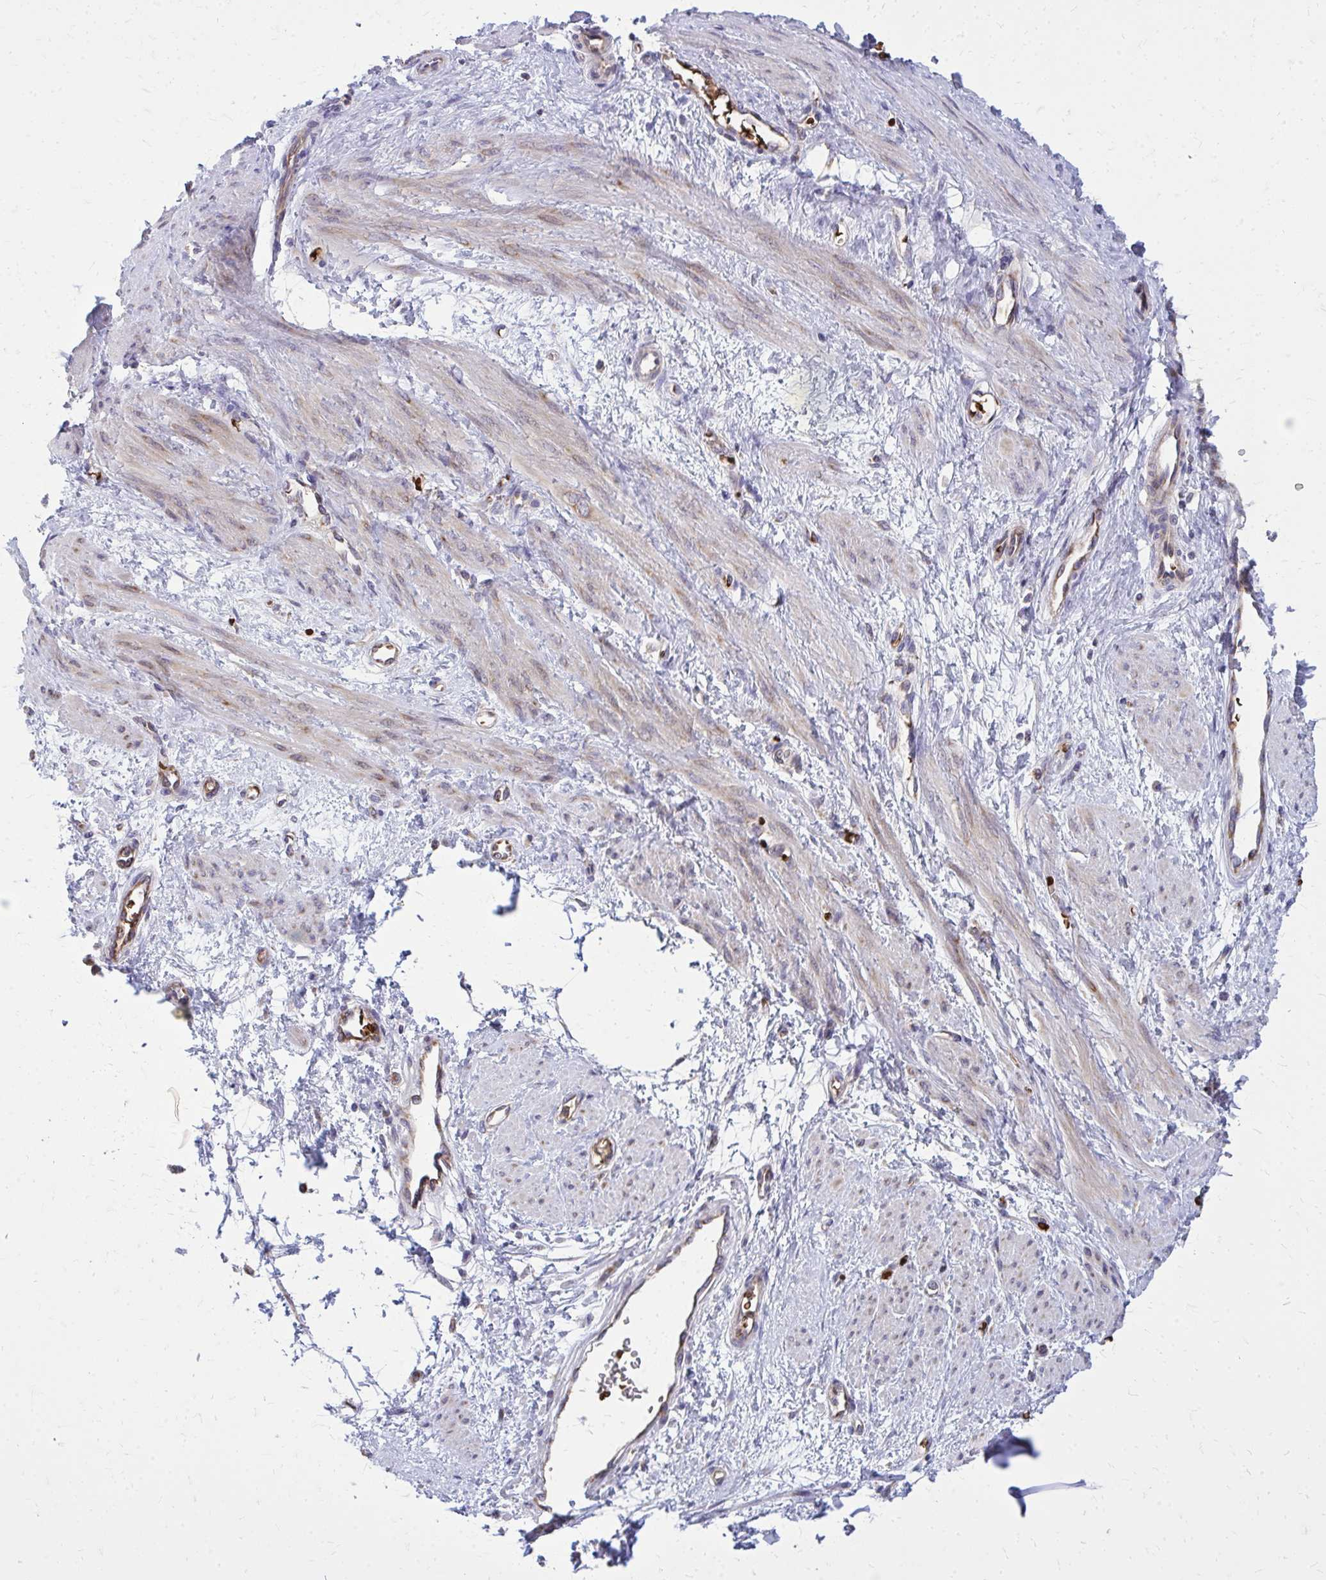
{"staining": {"intensity": "weak", "quantity": "<25%", "location": "cytoplasmic/membranous"}, "tissue": "smooth muscle", "cell_type": "Smooth muscle cells", "image_type": "normal", "snomed": [{"axis": "morphology", "description": "Normal tissue, NOS"}, {"axis": "topography", "description": "Smooth muscle"}, {"axis": "topography", "description": "Uterus"}], "caption": "Immunohistochemistry (IHC) image of normal smooth muscle stained for a protein (brown), which reveals no expression in smooth muscle cells.", "gene": "PDK4", "patient": {"sex": "female", "age": 39}}